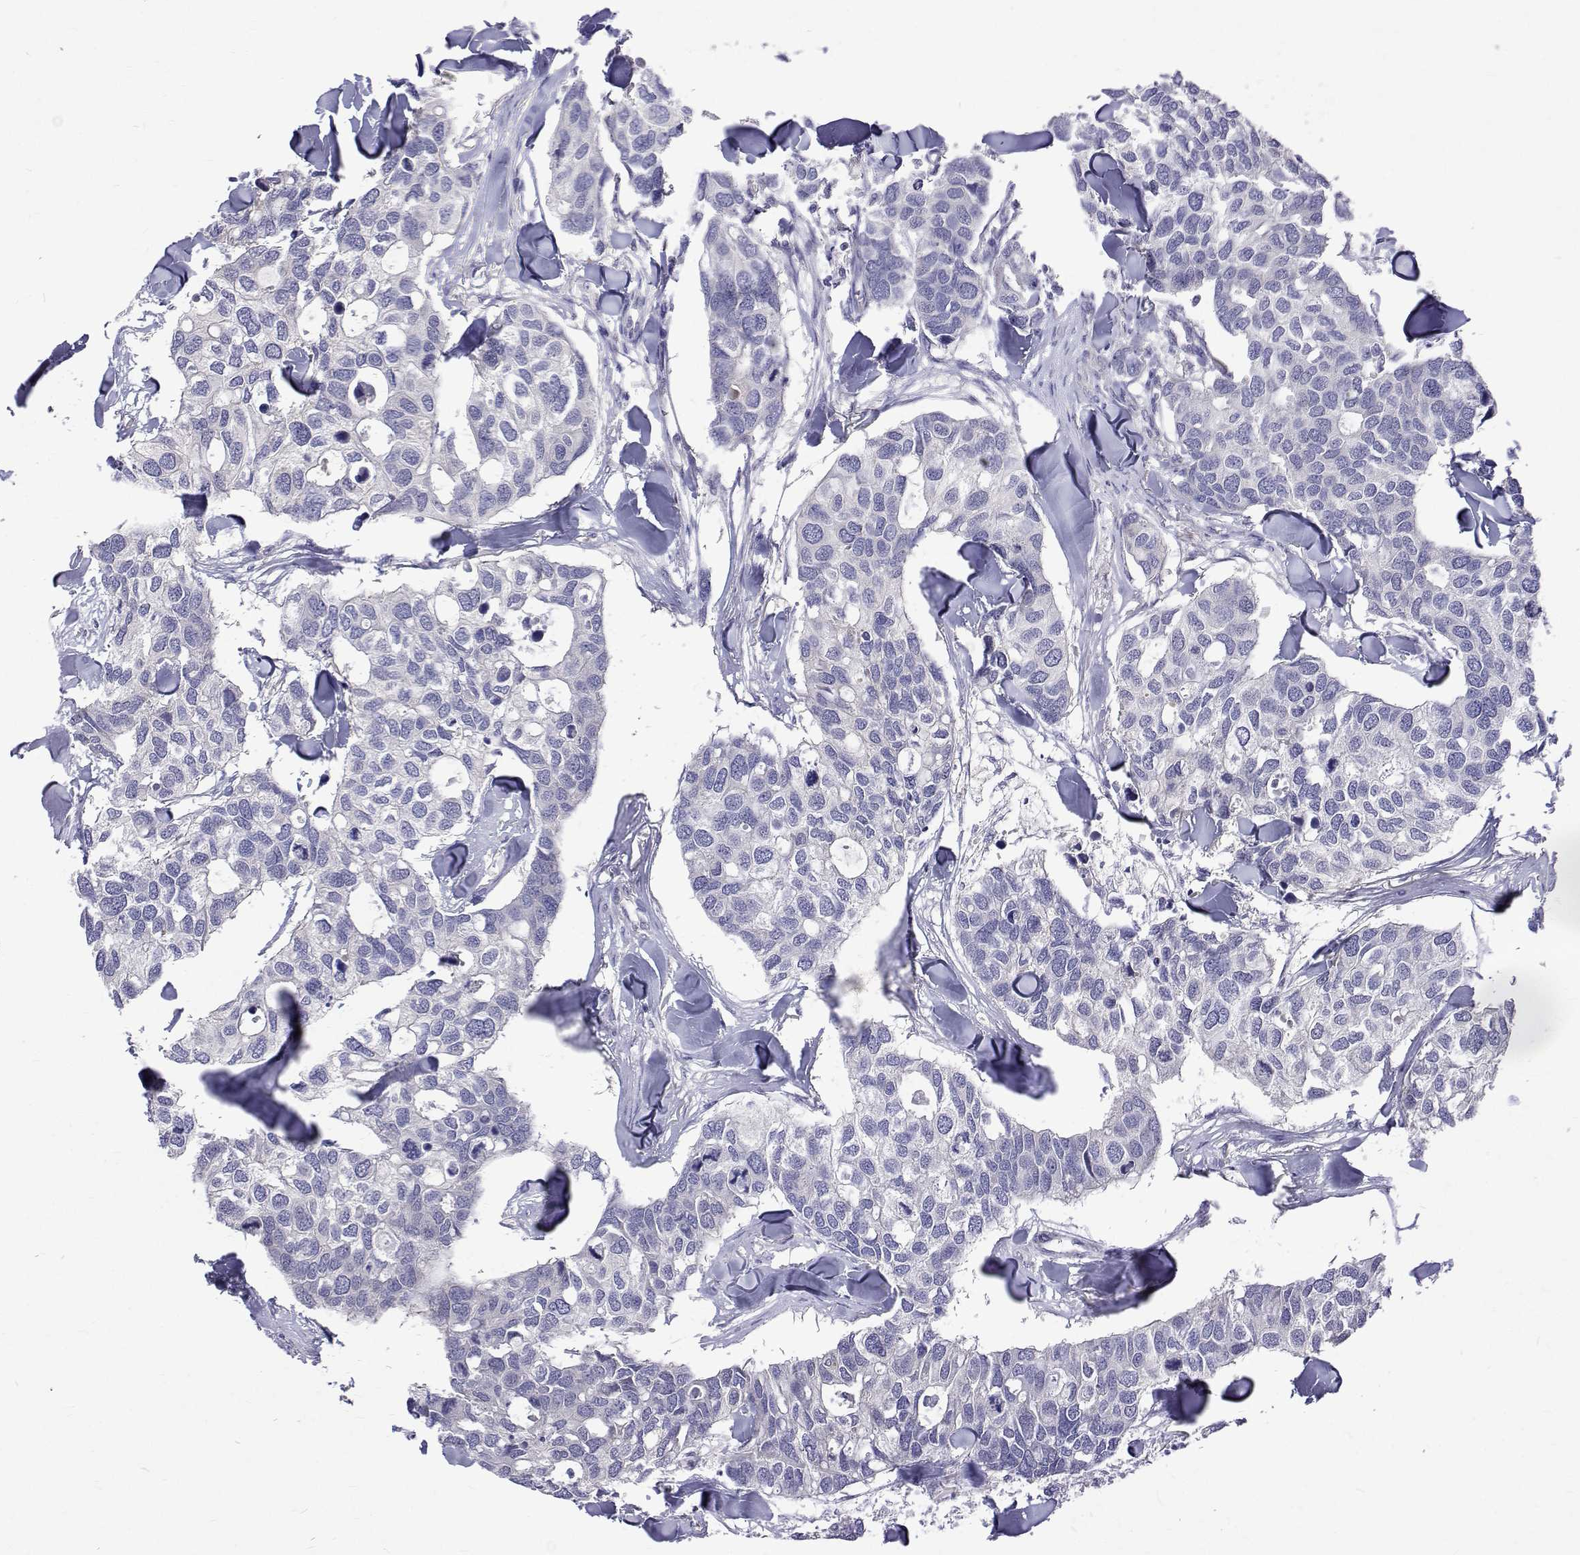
{"staining": {"intensity": "negative", "quantity": "none", "location": "none"}, "tissue": "breast cancer", "cell_type": "Tumor cells", "image_type": "cancer", "snomed": [{"axis": "morphology", "description": "Duct carcinoma"}, {"axis": "topography", "description": "Breast"}], "caption": "Immunohistochemistry histopathology image of neoplastic tissue: breast cancer stained with DAB (3,3'-diaminobenzidine) exhibits no significant protein expression in tumor cells.", "gene": "PADI1", "patient": {"sex": "female", "age": 83}}